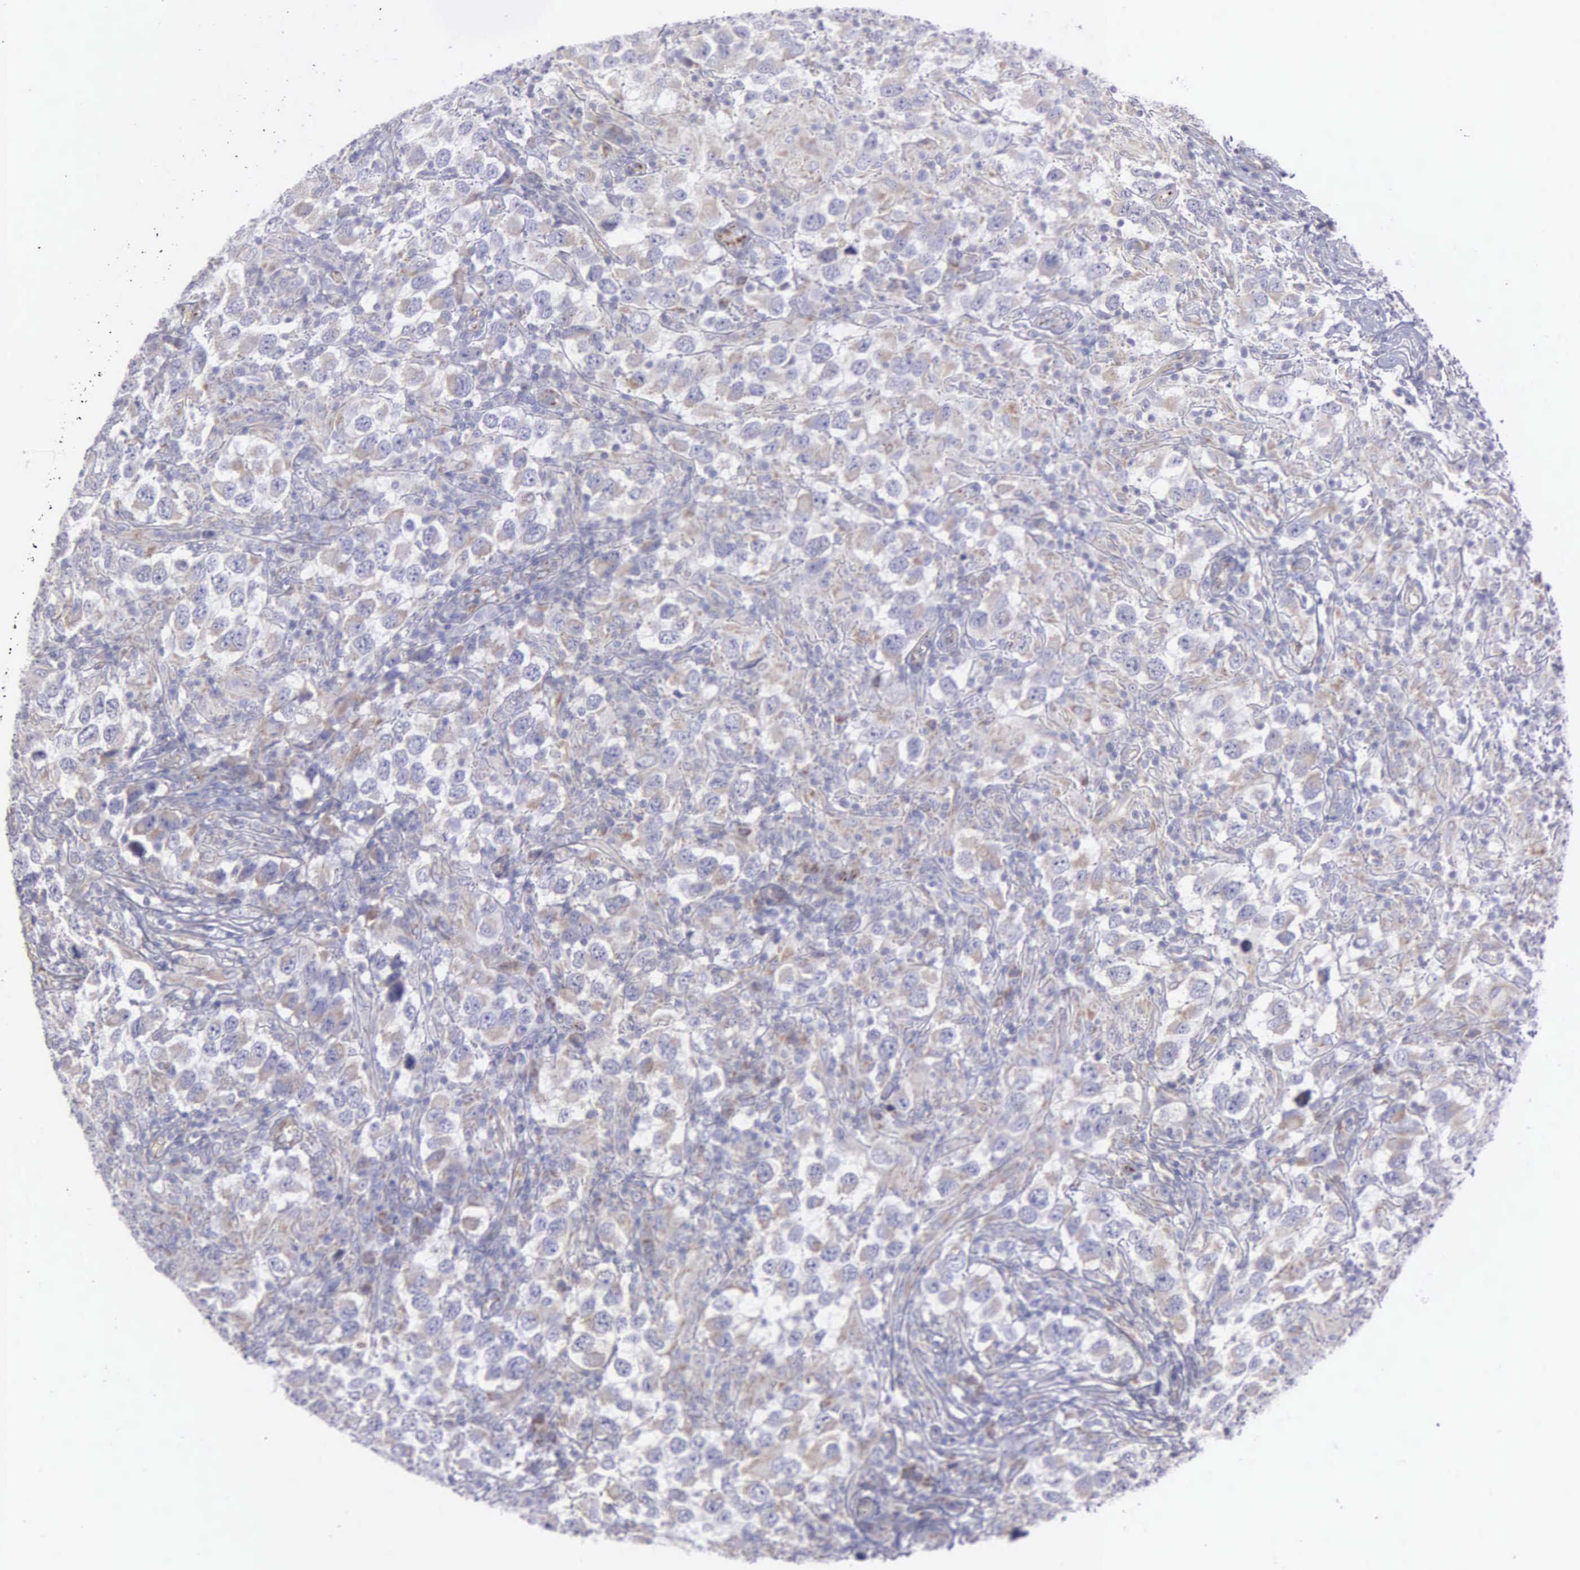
{"staining": {"intensity": "weak", "quantity": "<25%", "location": "cytoplasmic/membranous"}, "tissue": "testis cancer", "cell_type": "Tumor cells", "image_type": "cancer", "snomed": [{"axis": "morphology", "description": "Carcinoma, Embryonal, NOS"}, {"axis": "topography", "description": "Testis"}], "caption": "This histopathology image is of testis cancer stained with IHC to label a protein in brown with the nuclei are counter-stained blue. There is no staining in tumor cells.", "gene": "SYNJ2BP", "patient": {"sex": "male", "age": 21}}